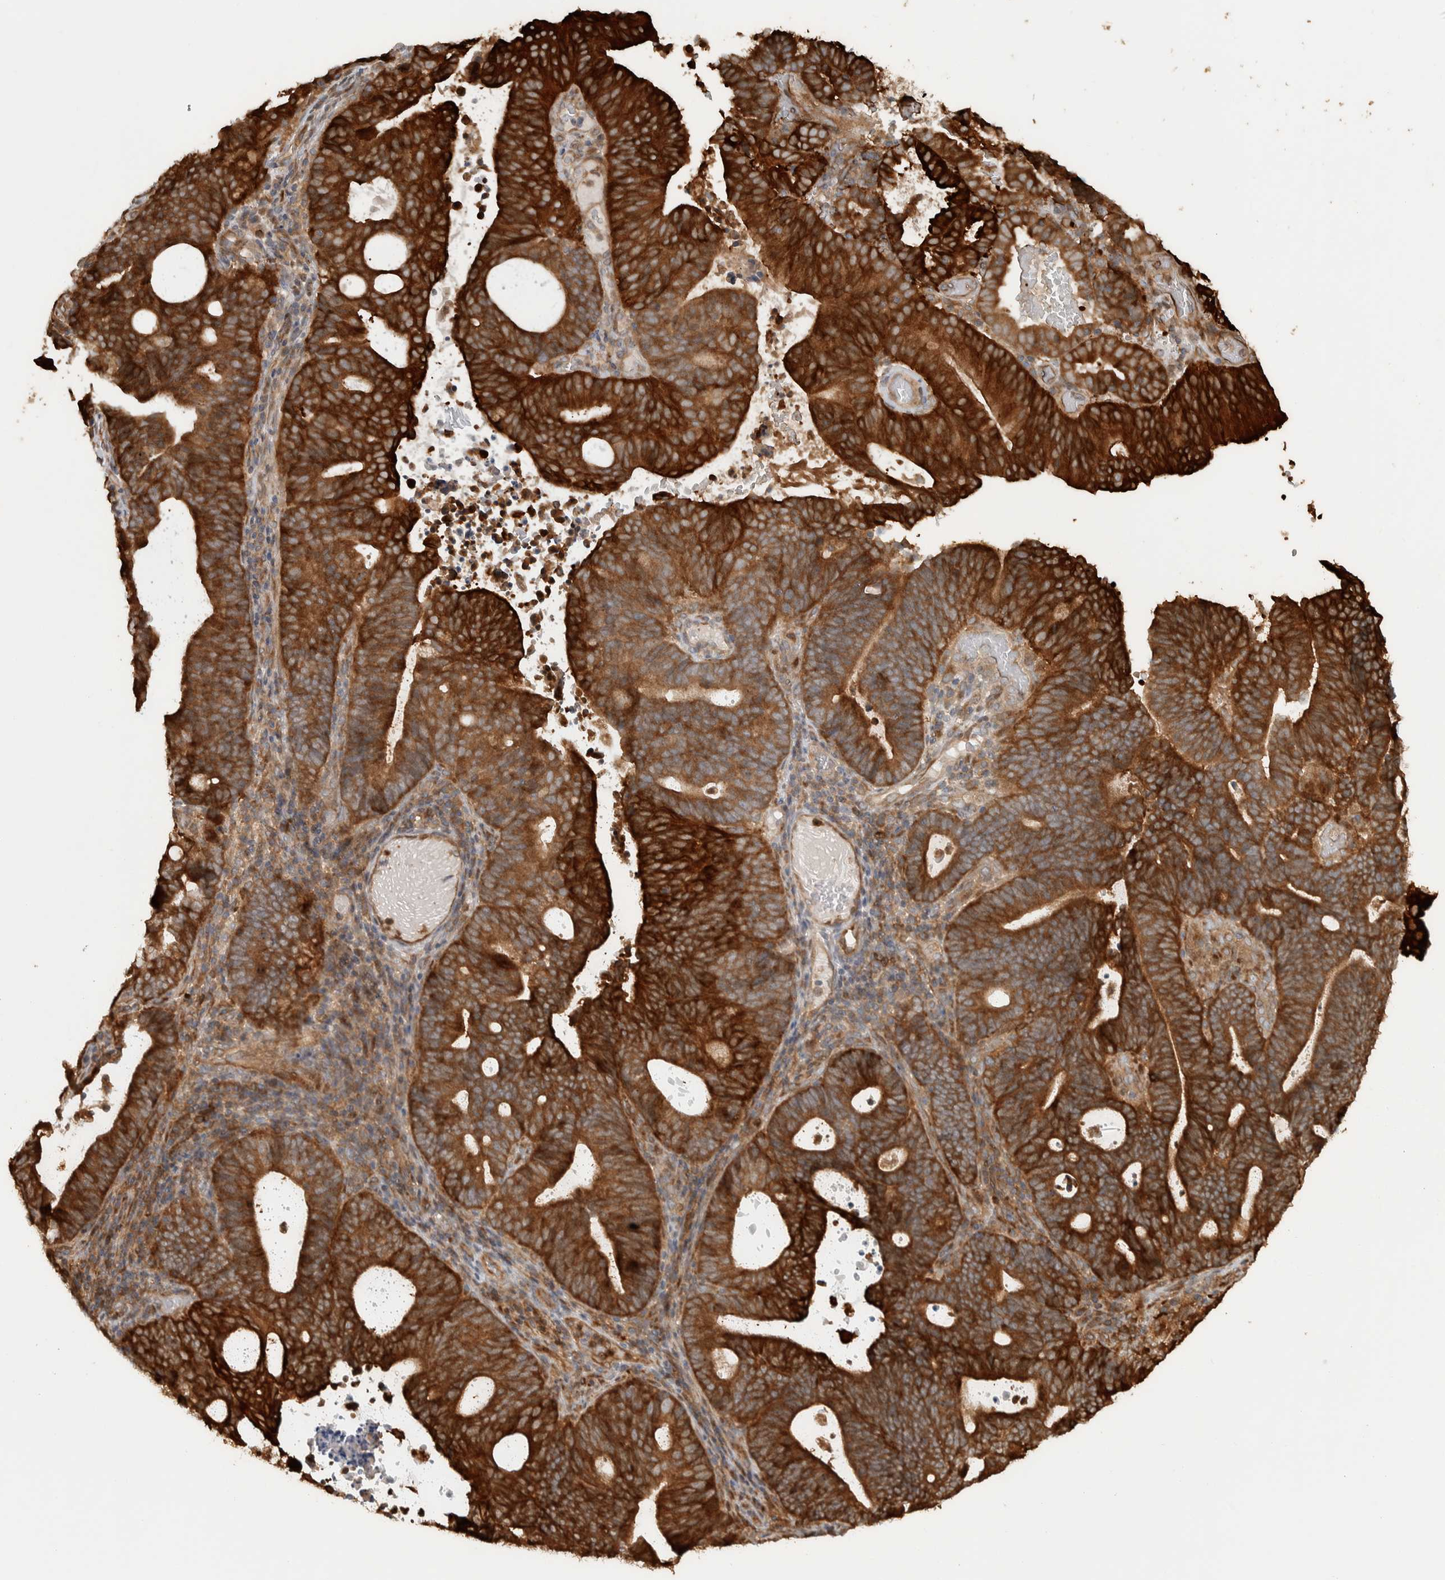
{"staining": {"intensity": "strong", "quantity": ">75%", "location": "cytoplasmic/membranous"}, "tissue": "endometrial cancer", "cell_type": "Tumor cells", "image_type": "cancer", "snomed": [{"axis": "morphology", "description": "Adenocarcinoma, NOS"}, {"axis": "topography", "description": "Uterus"}], "caption": "A high-resolution micrograph shows IHC staining of endometrial cancer, which displays strong cytoplasmic/membranous expression in approximately >75% of tumor cells. Nuclei are stained in blue.", "gene": "CNTROB", "patient": {"sex": "female", "age": 83}}